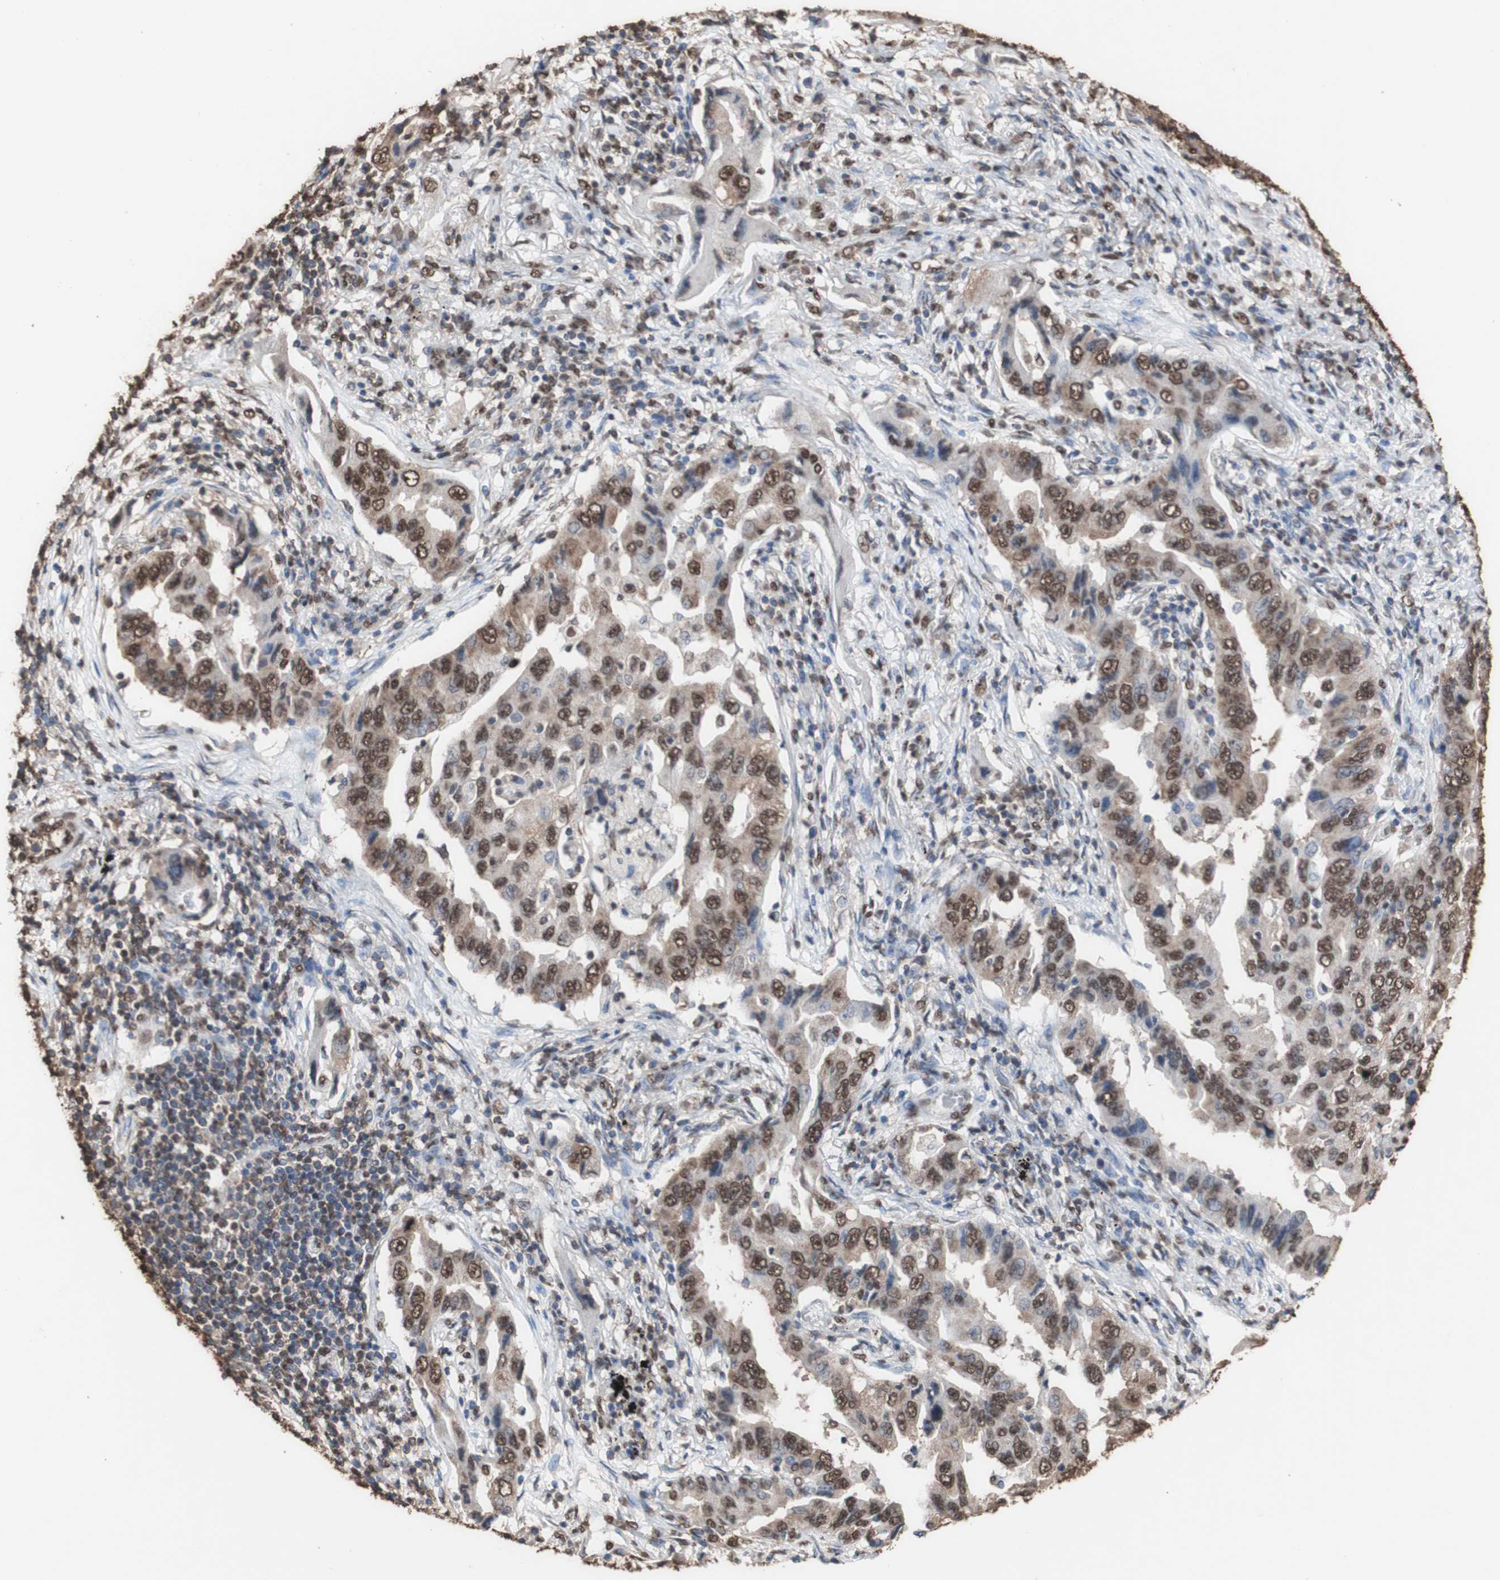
{"staining": {"intensity": "strong", "quantity": ">75%", "location": "cytoplasmic/membranous,nuclear"}, "tissue": "lung cancer", "cell_type": "Tumor cells", "image_type": "cancer", "snomed": [{"axis": "morphology", "description": "Adenocarcinoma, NOS"}, {"axis": "topography", "description": "Lung"}], "caption": "High-magnification brightfield microscopy of lung cancer (adenocarcinoma) stained with DAB (brown) and counterstained with hematoxylin (blue). tumor cells exhibit strong cytoplasmic/membranous and nuclear staining is seen in about>75% of cells.", "gene": "PIDD1", "patient": {"sex": "female", "age": 65}}